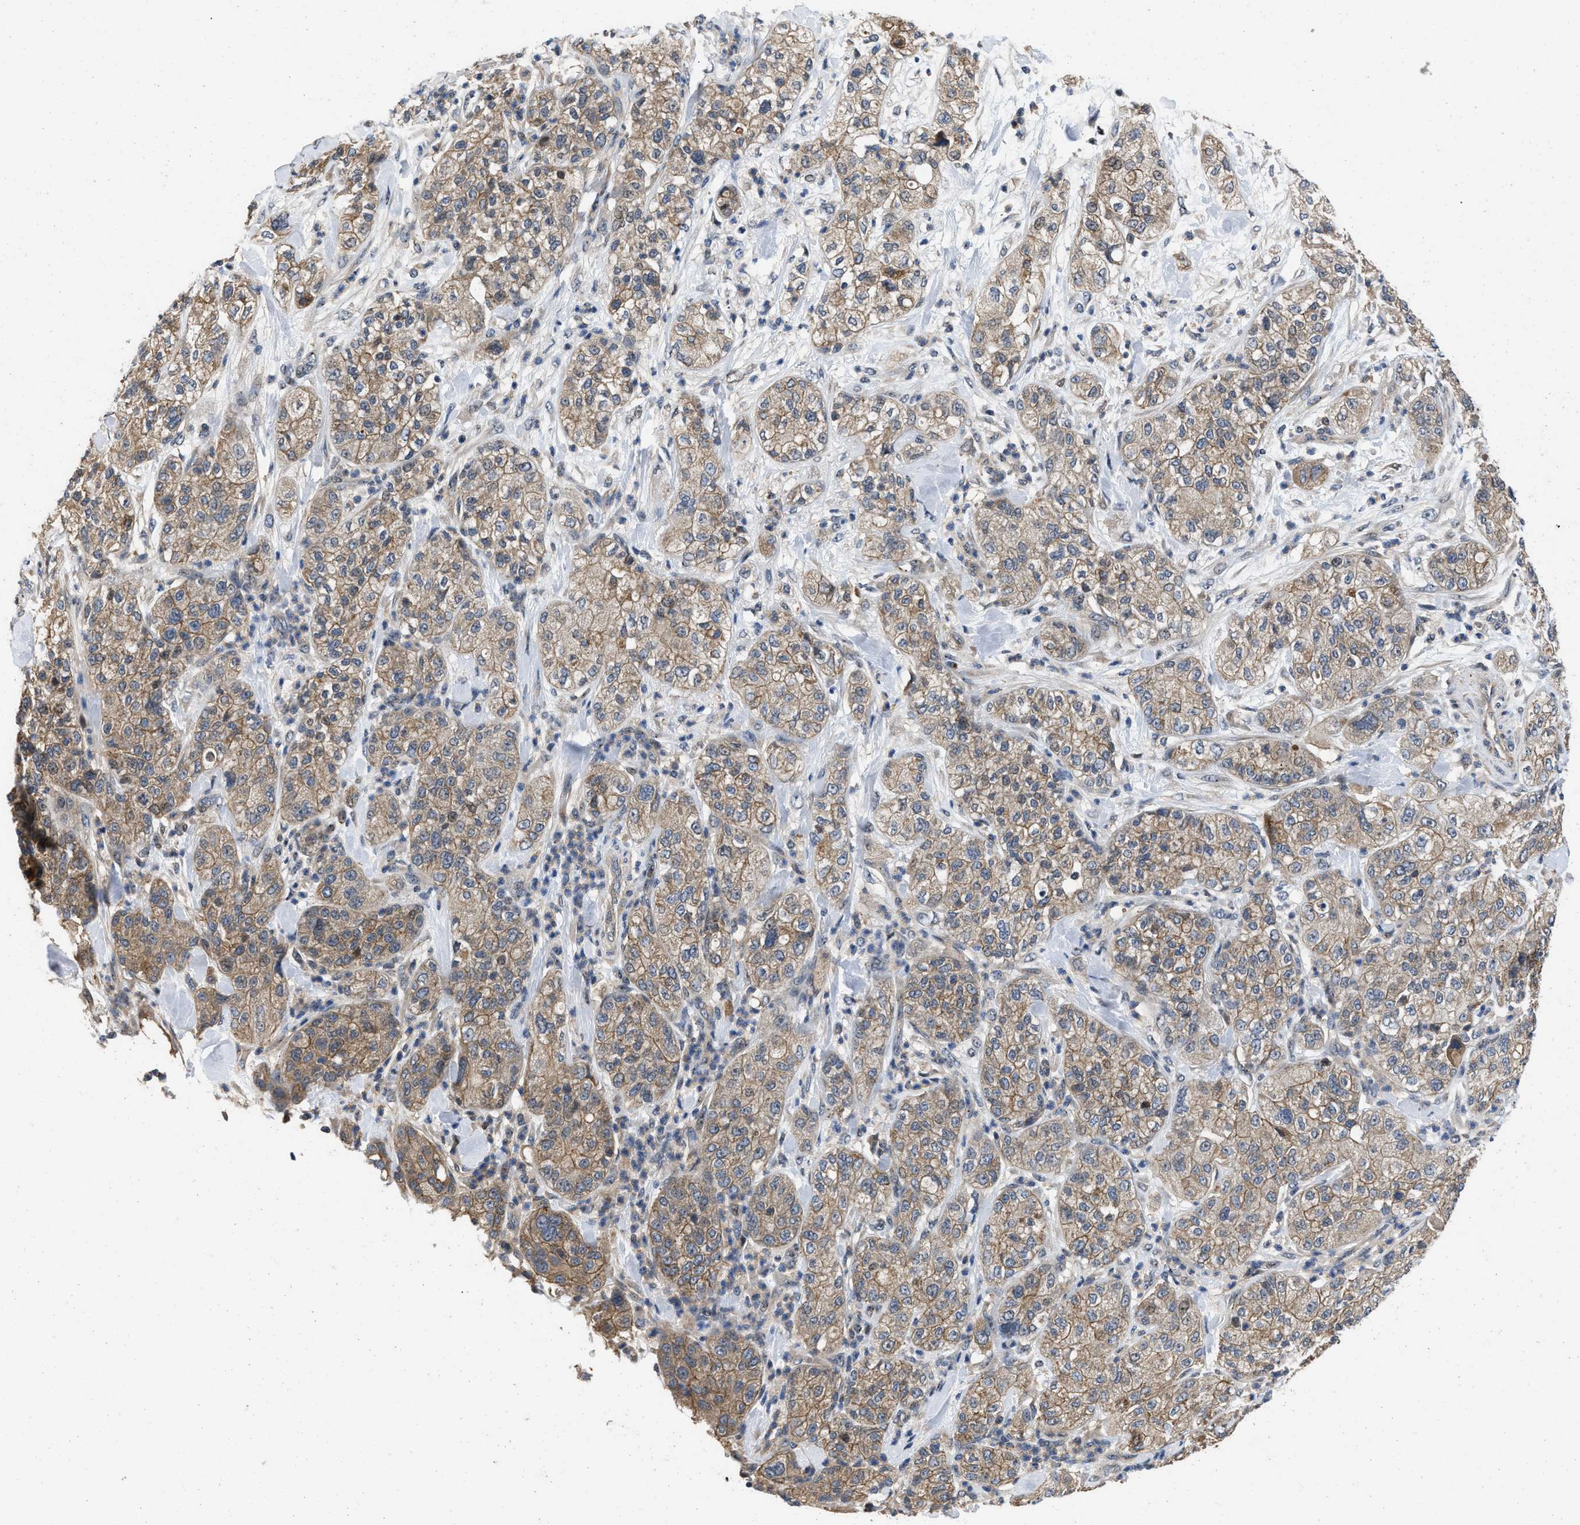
{"staining": {"intensity": "moderate", "quantity": ">75%", "location": "cytoplasmic/membranous"}, "tissue": "pancreatic cancer", "cell_type": "Tumor cells", "image_type": "cancer", "snomed": [{"axis": "morphology", "description": "Adenocarcinoma, NOS"}, {"axis": "topography", "description": "Pancreas"}], "caption": "The immunohistochemical stain highlights moderate cytoplasmic/membranous staining in tumor cells of adenocarcinoma (pancreatic) tissue. (IHC, brightfield microscopy, high magnification).", "gene": "PRDM14", "patient": {"sex": "female", "age": 78}}